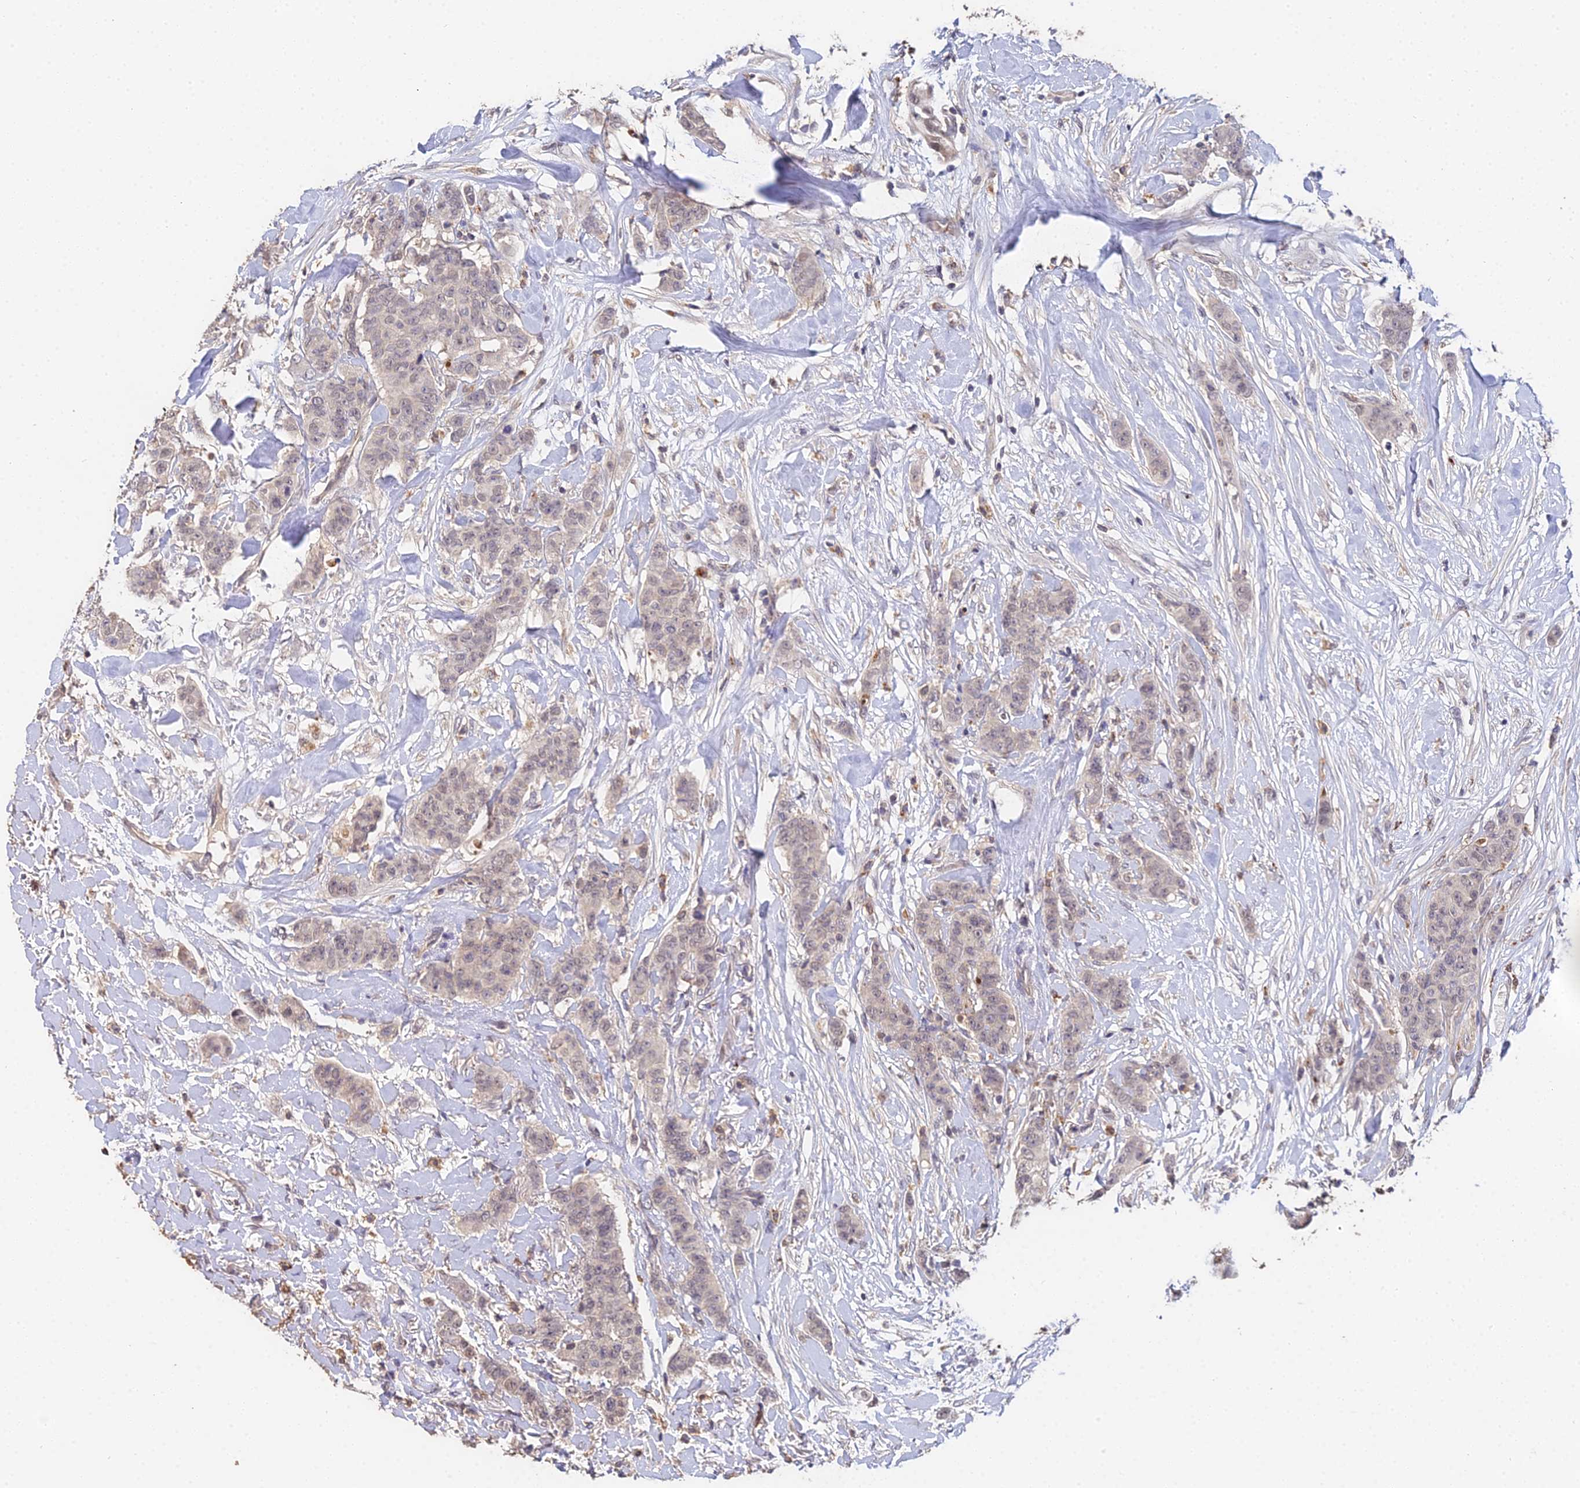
{"staining": {"intensity": "weak", "quantity": ">75%", "location": "nuclear"}, "tissue": "breast cancer", "cell_type": "Tumor cells", "image_type": "cancer", "snomed": [{"axis": "morphology", "description": "Duct carcinoma"}, {"axis": "topography", "description": "Breast"}], "caption": "Breast infiltrating ductal carcinoma stained with a protein marker exhibits weak staining in tumor cells.", "gene": "LSM5", "patient": {"sex": "female", "age": 40}}